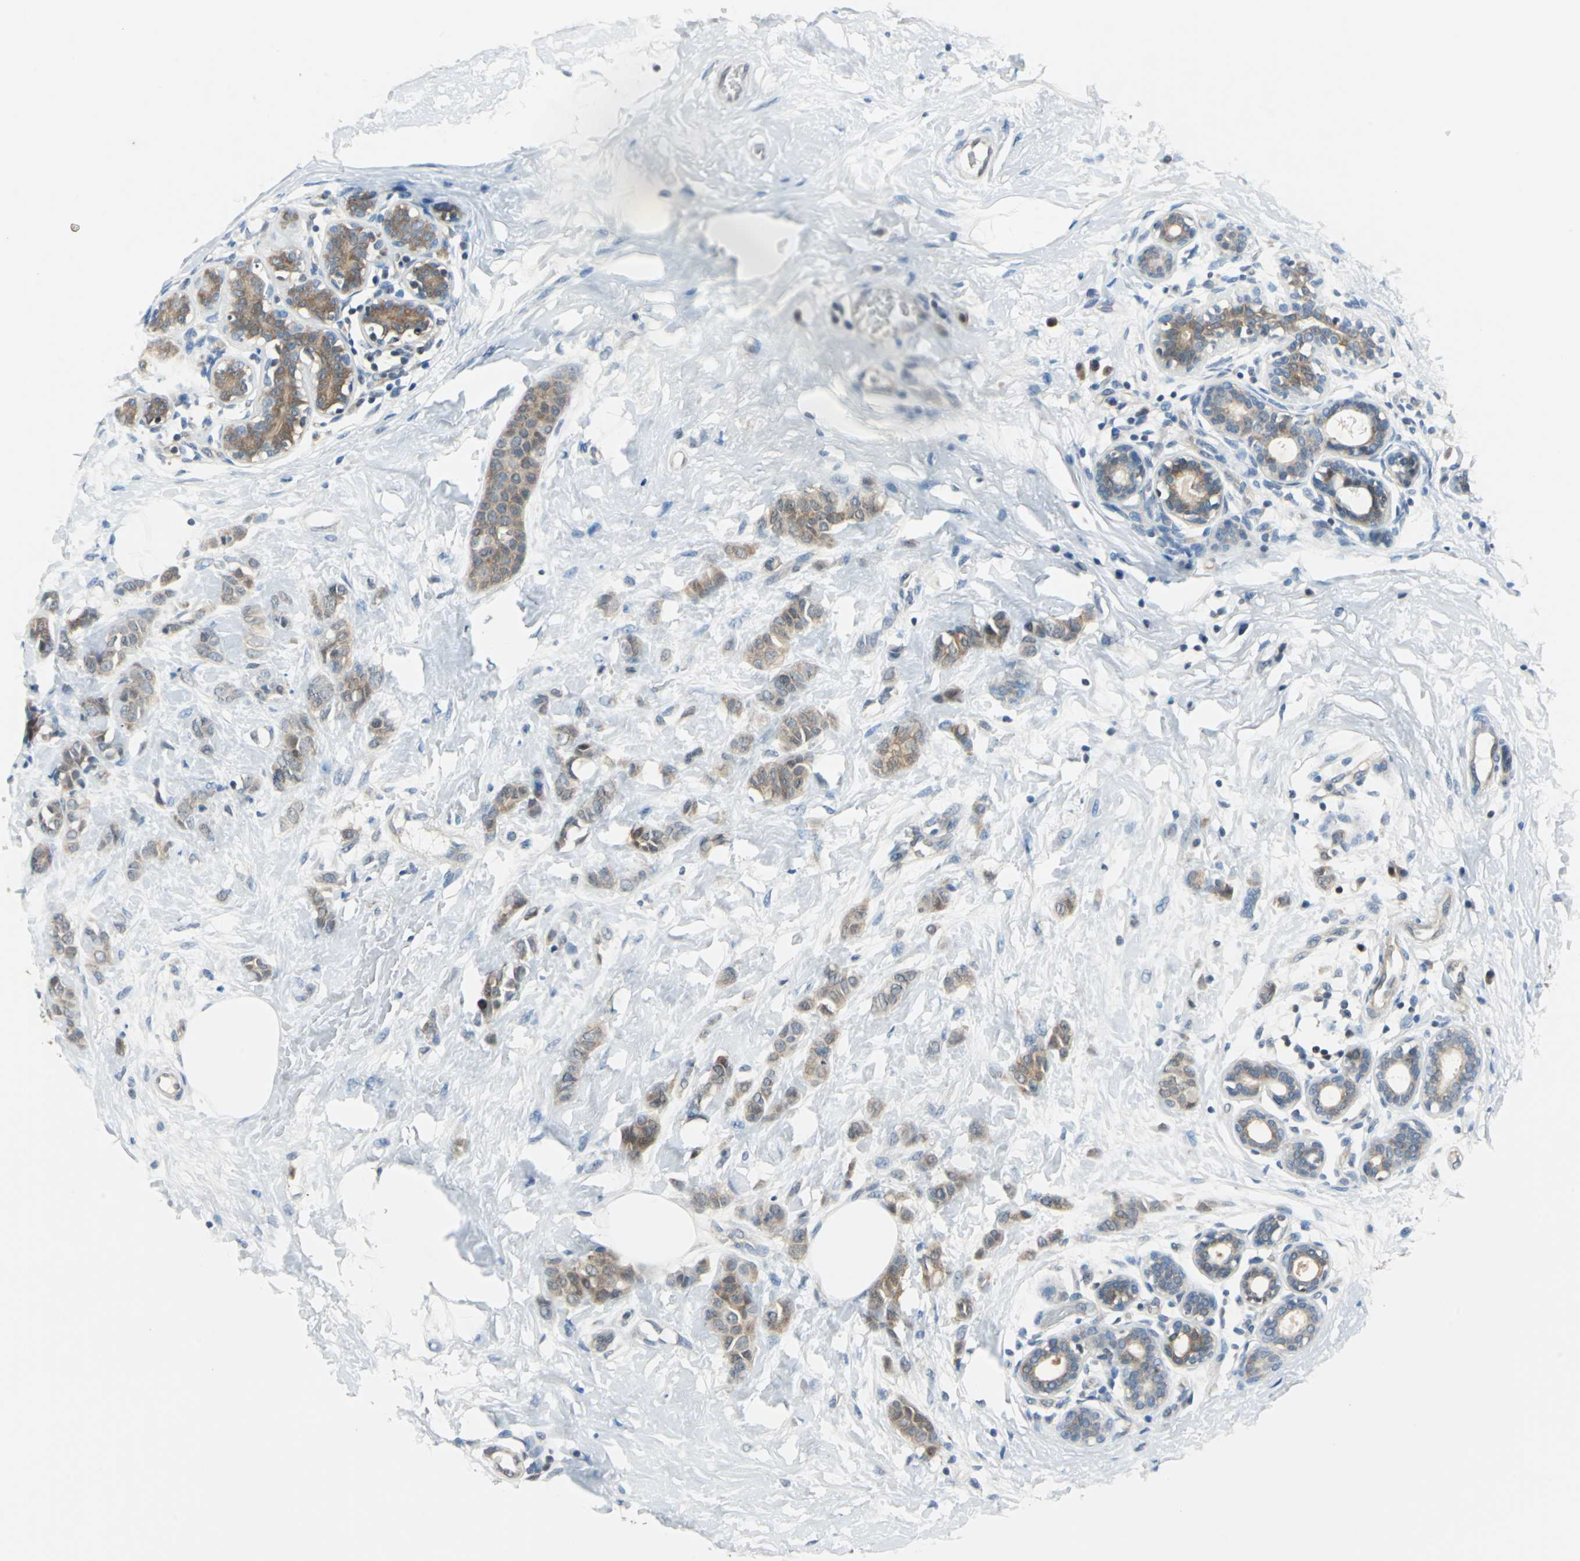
{"staining": {"intensity": "moderate", "quantity": ">75%", "location": "cytoplasmic/membranous"}, "tissue": "breast cancer", "cell_type": "Tumor cells", "image_type": "cancer", "snomed": [{"axis": "morphology", "description": "Lobular carcinoma, in situ"}, {"axis": "morphology", "description": "Lobular carcinoma"}, {"axis": "topography", "description": "Breast"}], "caption": "Protein expression analysis of human lobular carcinoma in situ (breast) reveals moderate cytoplasmic/membranous expression in about >75% of tumor cells.", "gene": "PSME1", "patient": {"sex": "female", "age": 41}}